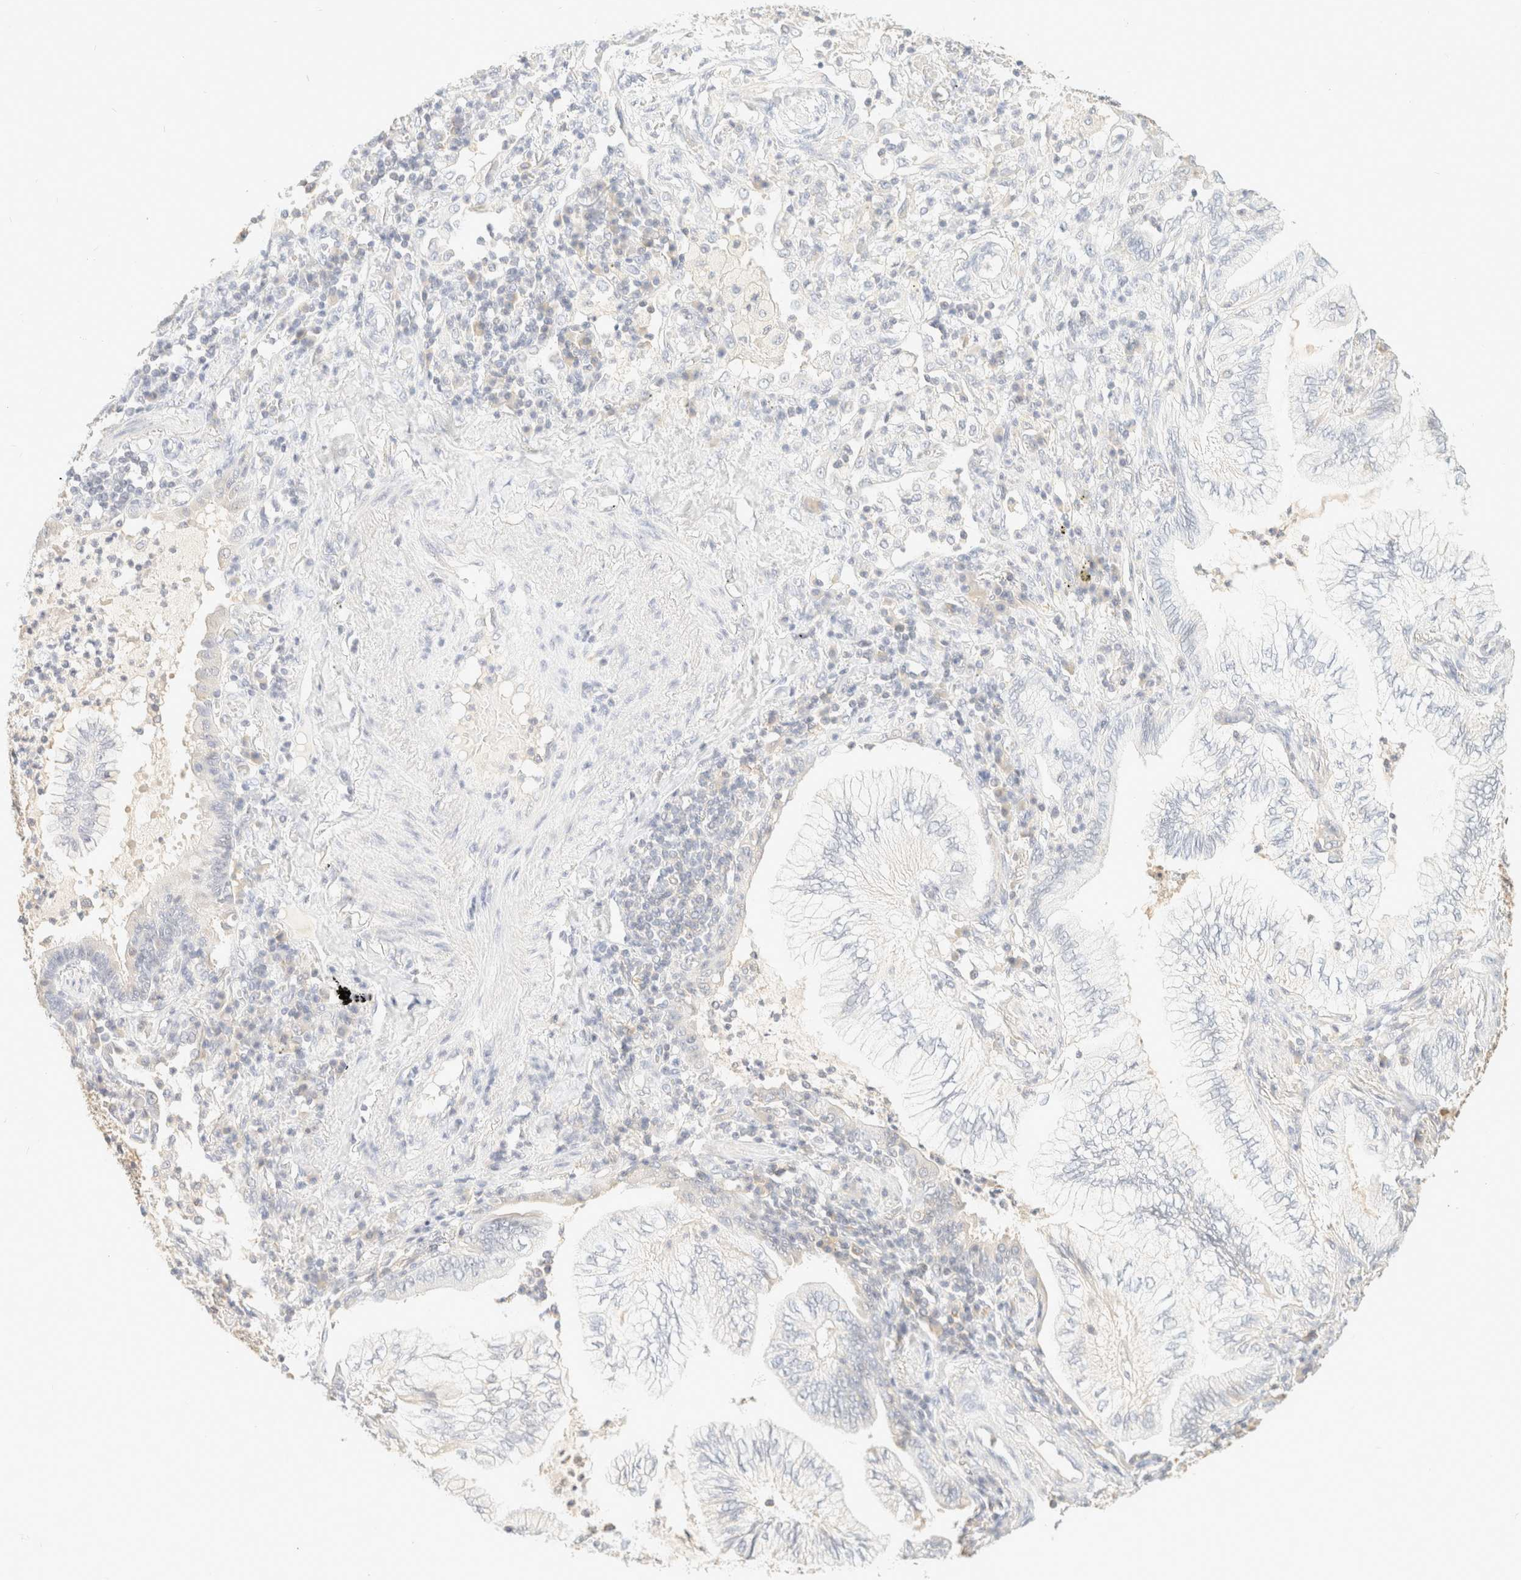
{"staining": {"intensity": "negative", "quantity": "none", "location": "none"}, "tissue": "lung cancer", "cell_type": "Tumor cells", "image_type": "cancer", "snomed": [{"axis": "morphology", "description": "Normal tissue, NOS"}, {"axis": "morphology", "description": "Adenocarcinoma, NOS"}, {"axis": "topography", "description": "Bronchus"}, {"axis": "topography", "description": "Lung"}], "caption": "IHC micrograph of neoplastic tissue: lung adenocarcinoma stained with DAB (3,3'-diaminobenzidine) reveals no significant protein staining in tumor cells.", "gene": "TIMD4", "patient": {"sex": "female", "age": 70}}